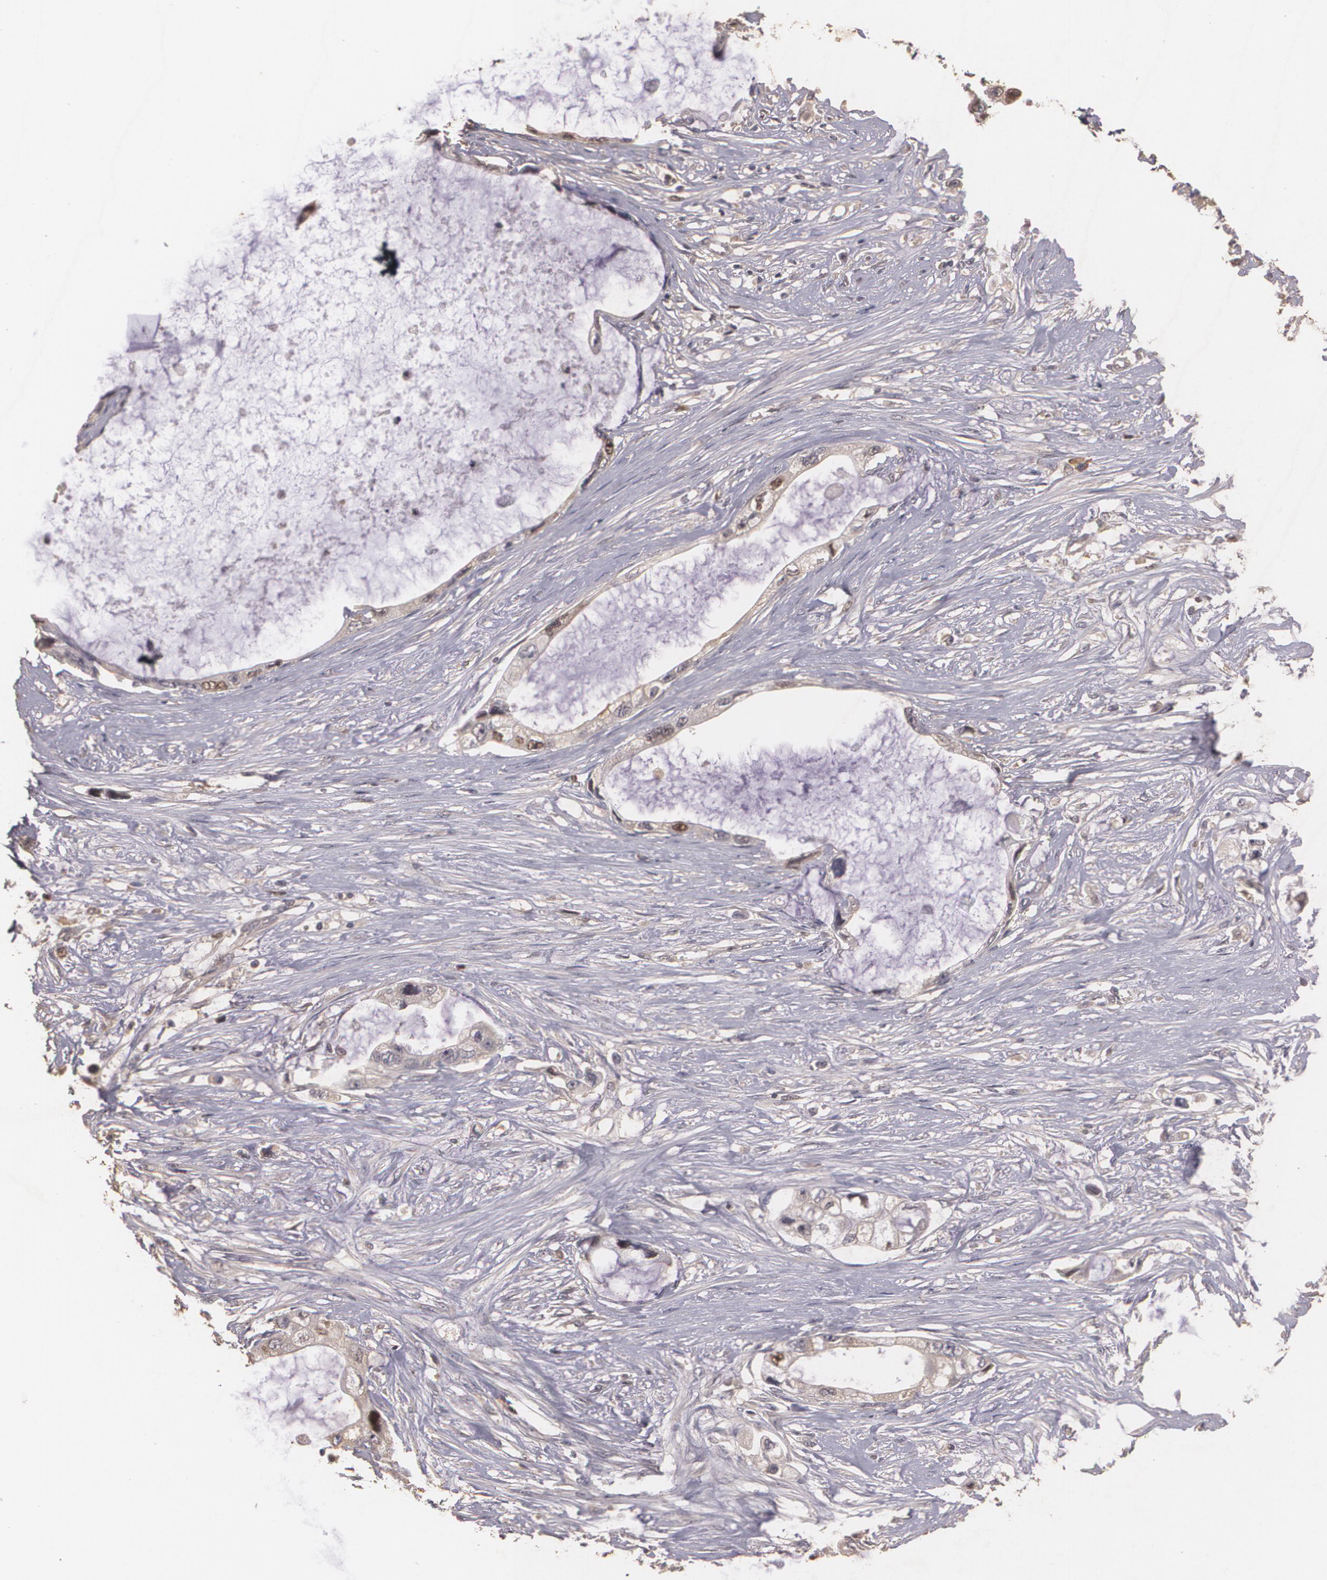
{"staining": {"intensity": "weak", "quantity": "<25%", "location": "nuclear"}, "tissue": "pancreatic cancer", "cell_type": "Tumor cells", "image_type": "cancer", "snomed": [{"axis": "morphology", "description": "Adenocarcinoma, NOS"}, {"axis": "topography", "description": "Pancreas"}, {"axis": "topography", "description": "Stomach, upper"}], "caption": "A histopathology image of pancreatic cancer stained for a protein demonstrates no brown staining in tumor cells.", "gene": "BRCA1", "patient": {"sex": "male", "age": 77}}